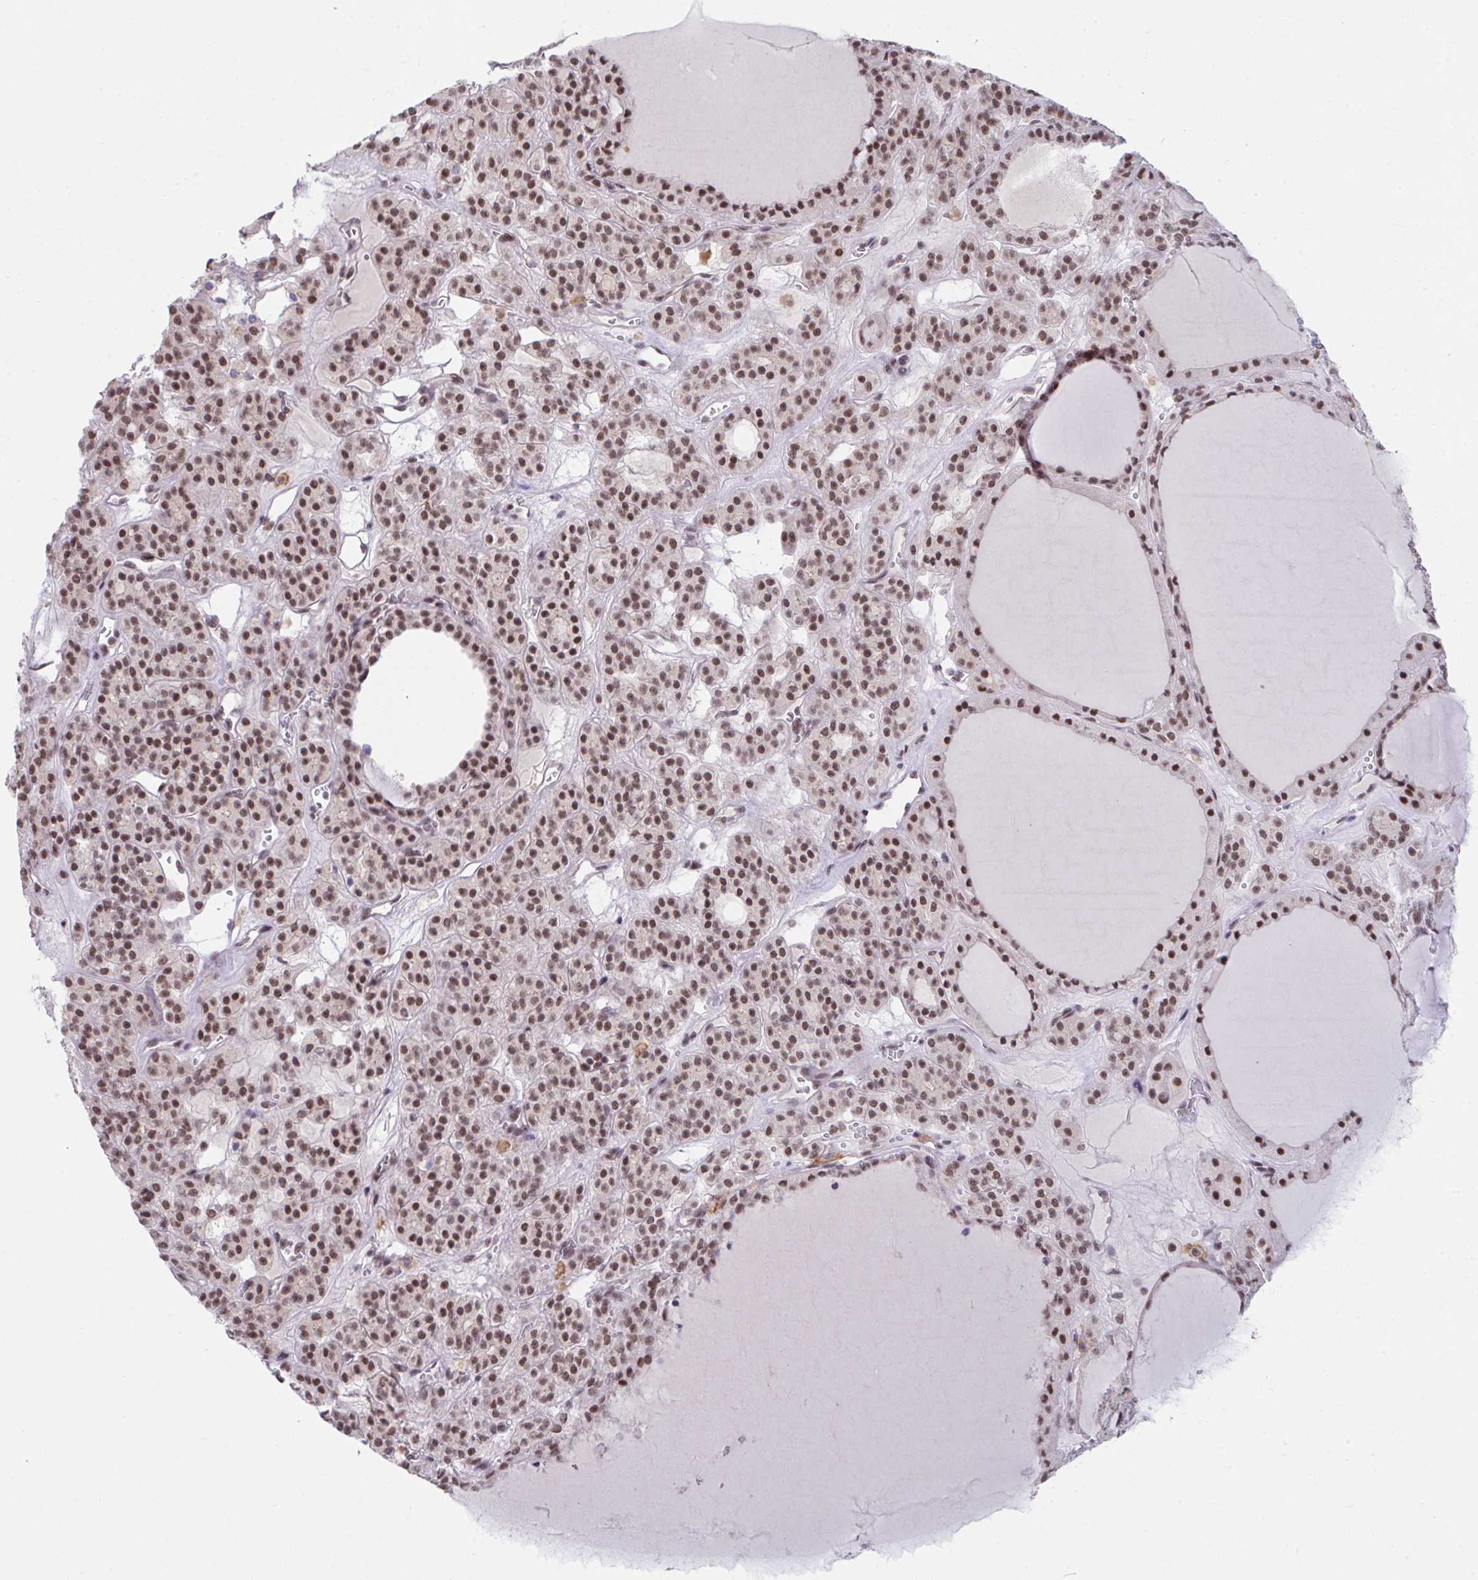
{"staining": {"intensity": "moderate", "quantity": ">75%", "location": "nuclear"}, "tissue": "thyroid cancer", "cell_type": "Tumor cells", "image_type": "cancer", "snomed": [{"axis": "morphology", "description": "Follicular adenoma carcinoma, NOS"}, {"axis": "topography", "description": "Thyroid gland"}], "caption": "Immunohistochemical staining of follicular adenoma carcinoma (thyroid) reveals medium levels of moderate nuclear protein expression in approximately >75% of tumor cells. The staining is performed using DAB brown chromogen to label protein expression. The nuclei are counter-stained blue using hematoxylin.", "gene": "OR6K3", "patient": {"sex": "female", "age": 63}}